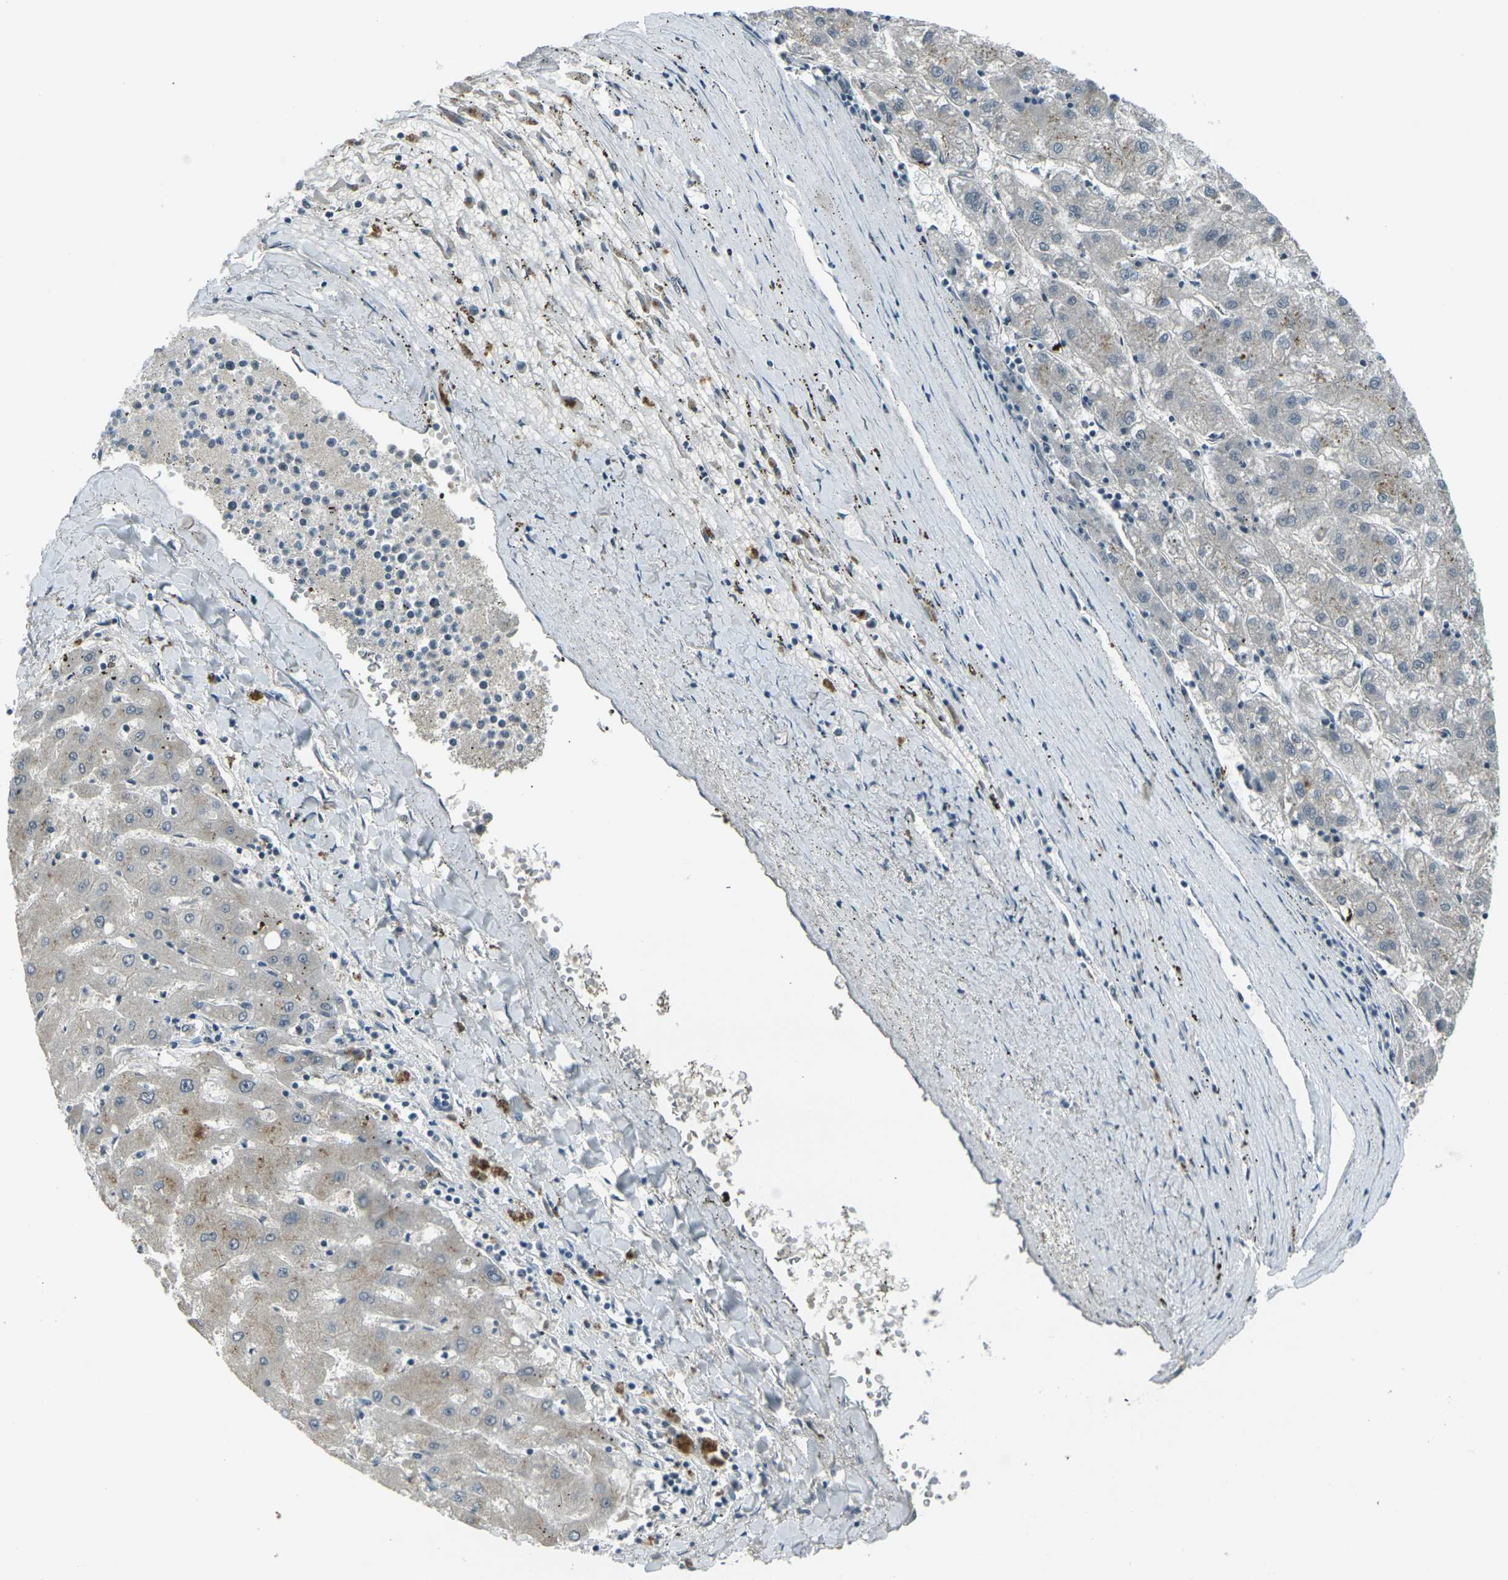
{"staining": {"intensity": "negative", "quantity": "none", "location": "none"}, "tissue": "liver cancer", "cell_type": "Tumor cells", "image_type": "cancer", "snomed": [{"axis": "morphology", "description": "Carcinoma, Hepatocellular, NOS"}, {"axis": "topography", "description": "Liver"}], "caption": "A micrograph of liver hepatocellular carcinoma stained for a protein shows no brown staining in tumor cells.", "gene": "GPR19", "patient": {"sex": "male", "age": 72}}